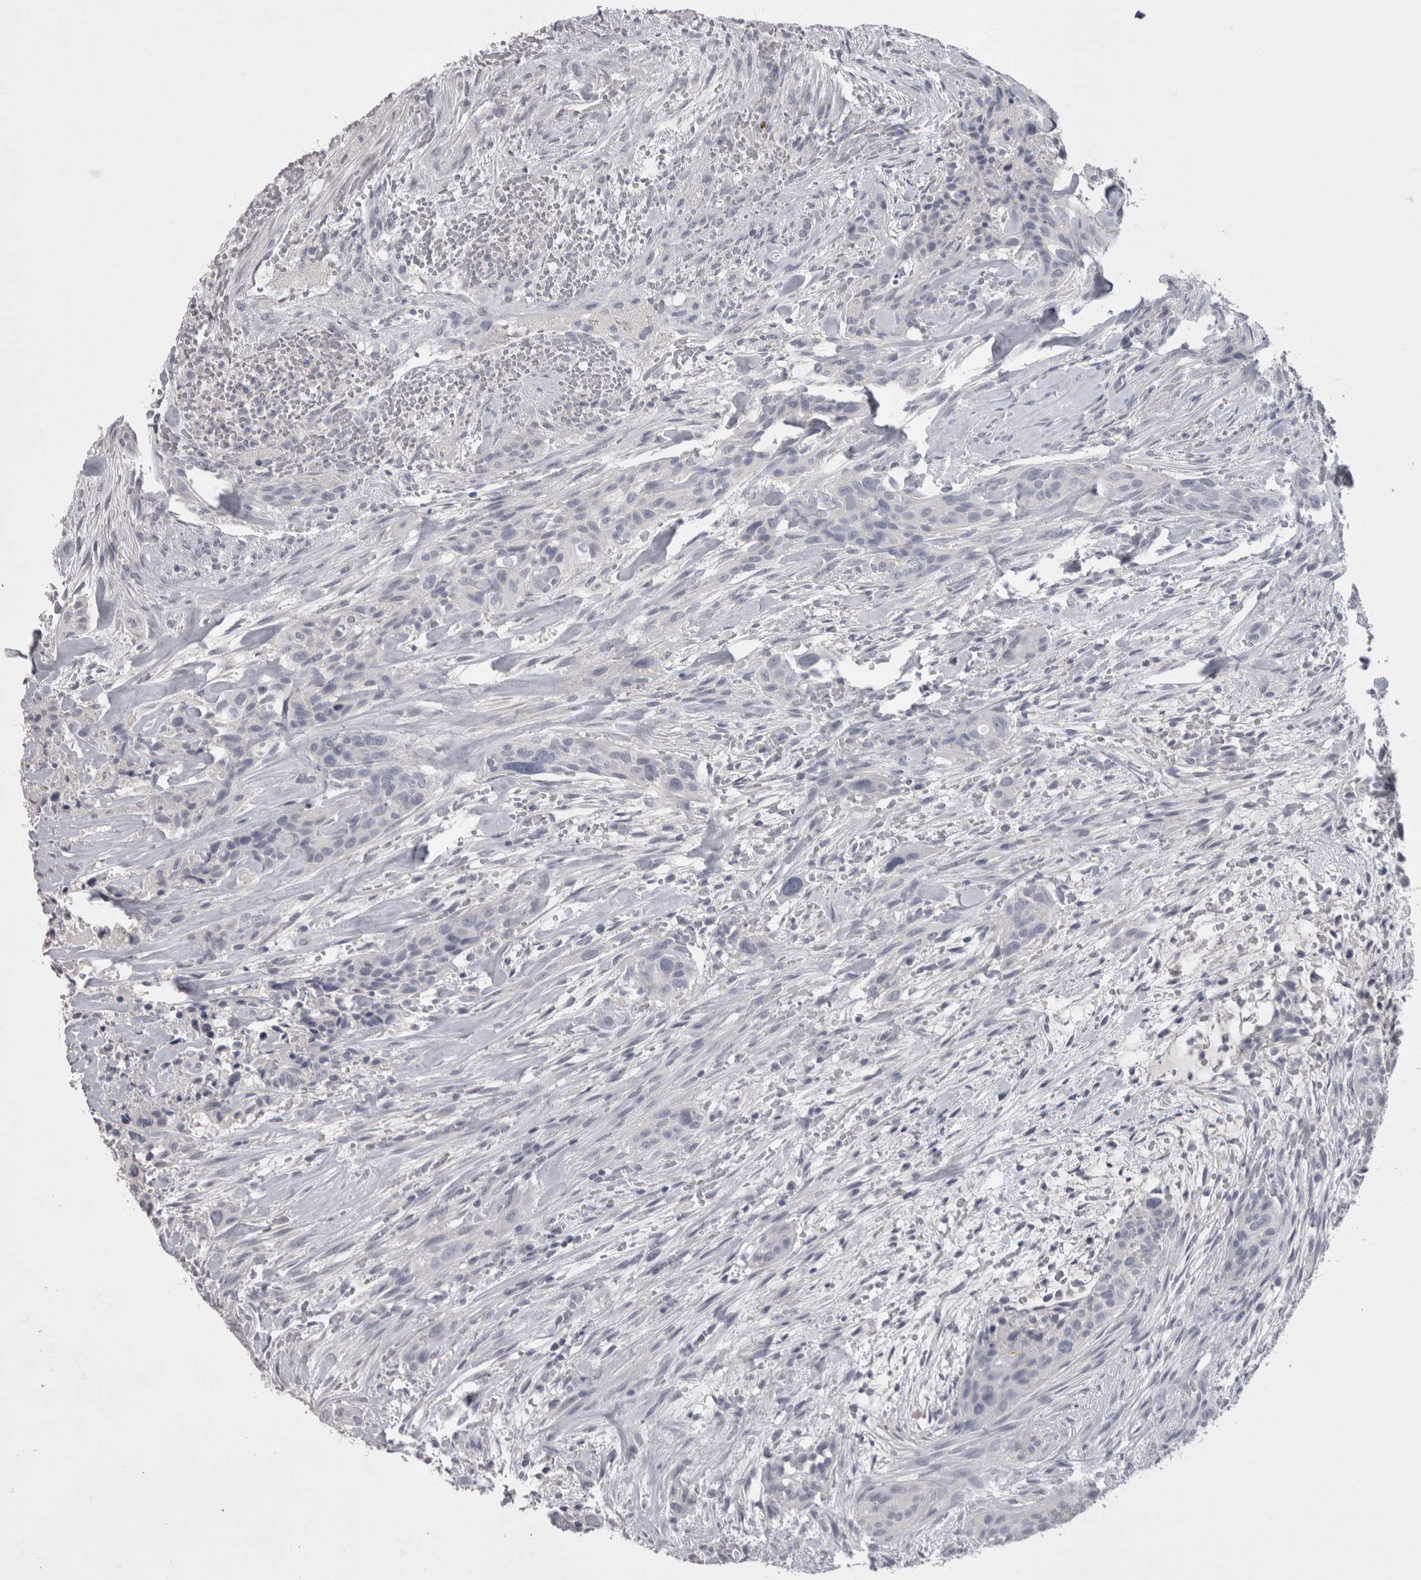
{"staining": {"intensity": "negative", "quantity": "none", "location": "none"}, "tissue": "urothelial cancer", "cell_type": "Tumor cells", "image_type": "cancer", "snomed": [{"axis": "morphology", "description": "Urothelial carcinoma, High grade"}, {"axis": "topography", "description": "Urinary bladder"}], "caption": "An IHC micrograph of urothelial cancer is shown. There is no staining in tumor cells of urothelial cancer.", "gene": "ADAM2", "patient": {"sex": "male", "age": 35}}